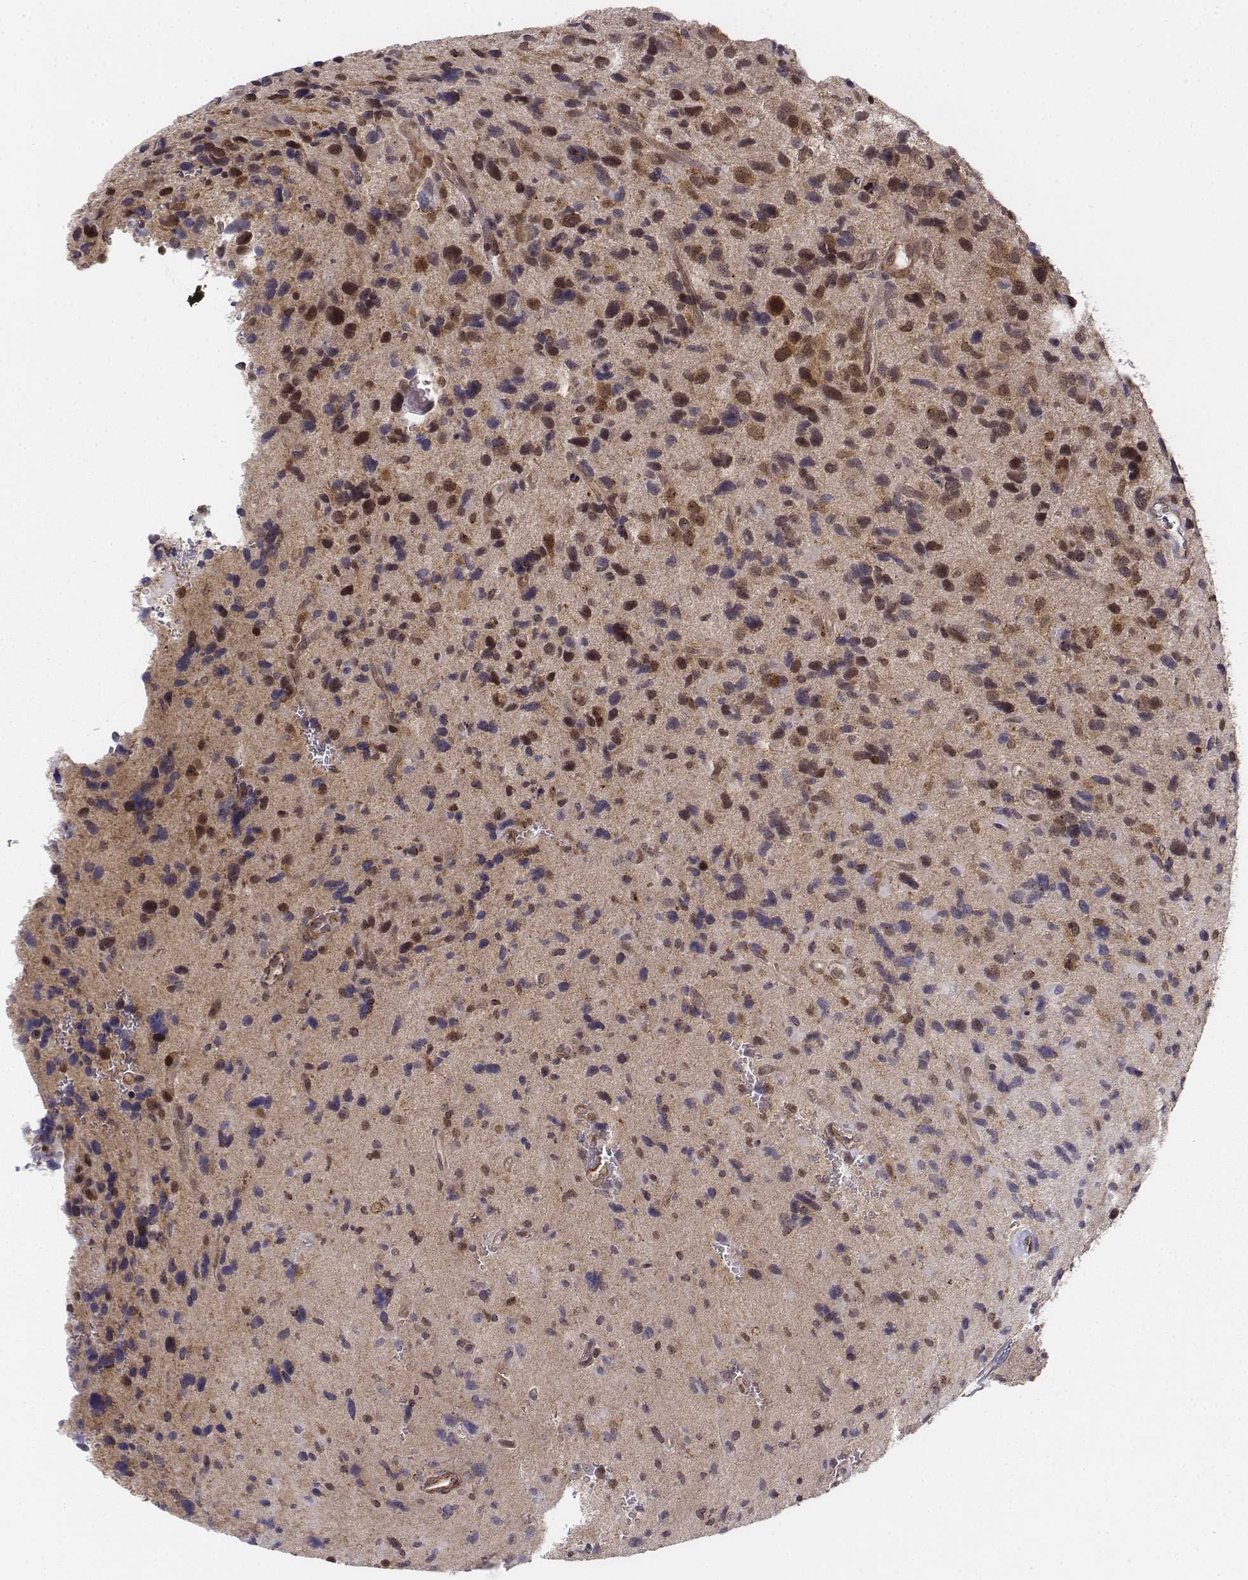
{"staining": {"intensity": "moderate", "quantity": ">75%", "location": "cytoplasmic/membranous,nuclear"}, "tissue": "glioma", "cell_type": "Tumor cells", "image_type": "cancer", "snomed": [{"axis": "morphology", "description": "Glioma, malignant, NOS"}, {"axis": "morphology", "description": "Glioma, malignant, High grade"}, {"axis": "topography", "description": "Brain"}], "caption": "Glioma stained with DAB (3,3'-diaminobenzidine) immunohistochemistry exhibits medium levels of moderate cytoplasmic/membranous and nuclear expression in about >75% of tumor cells.", "gene": "ZFYVE19", "patient": {"sex": "female", "age": 71}}